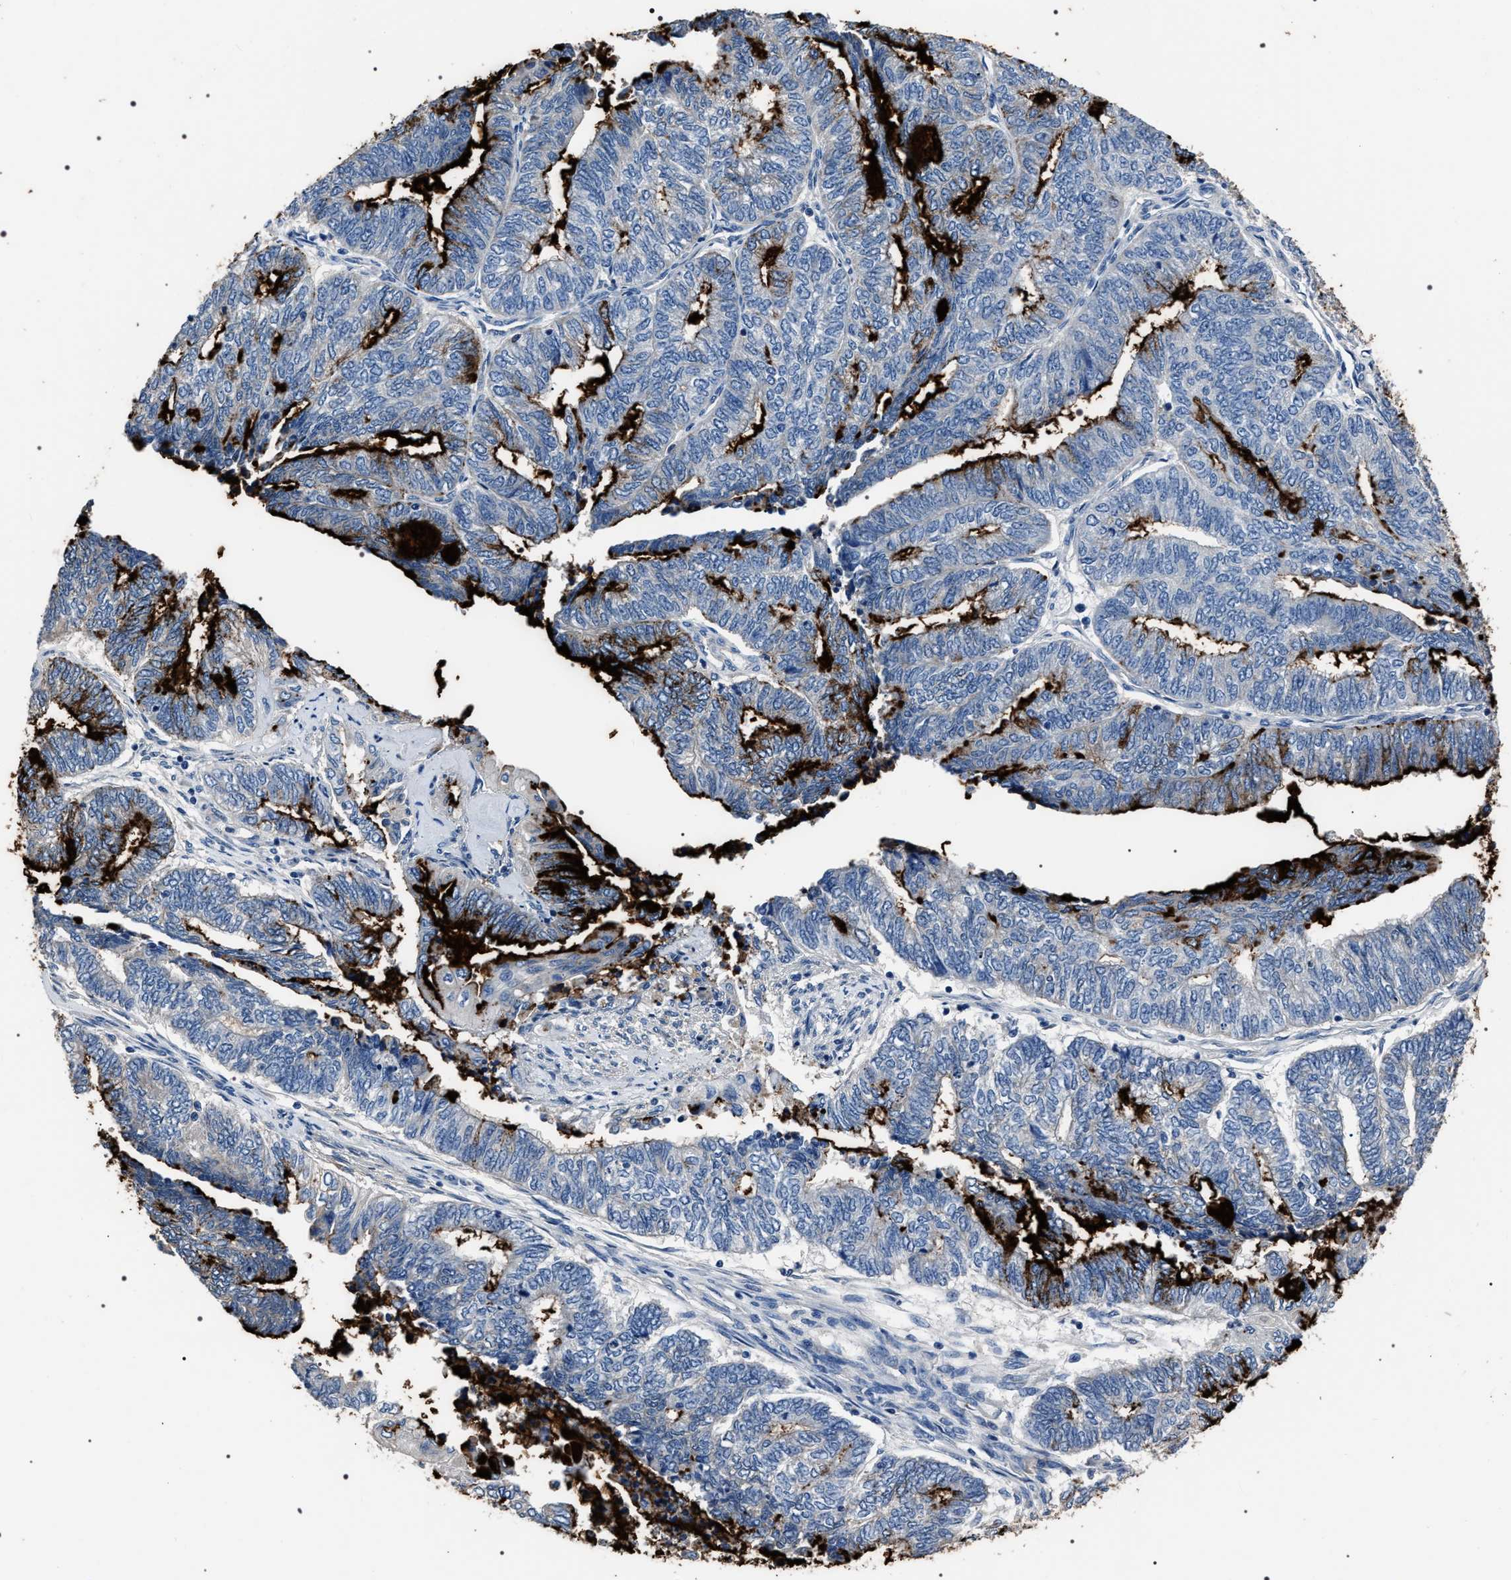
{"staining": {"intensity": "negative", "quantity": "none", "location": "none"}, "tissue": "endometrial cancer", "cell_type": "Tumor cells", "image_type": "cancer", "snomed": [{"axis": "morphology", "description": "Adenocarcinoma, NOS"}, {"axis": "topography", "description": "Uterus"}, {"axis": "topography", "description": "Endometrium"}], "caption": "A high-resolution photomicrograph shows immunohistochemistry staining of endometrial cancer (adenocarcinoma), which shows no significant expression in tumor cells.", "gene": "TRIM54", "patient": {"sex": "female", "age": 70}}